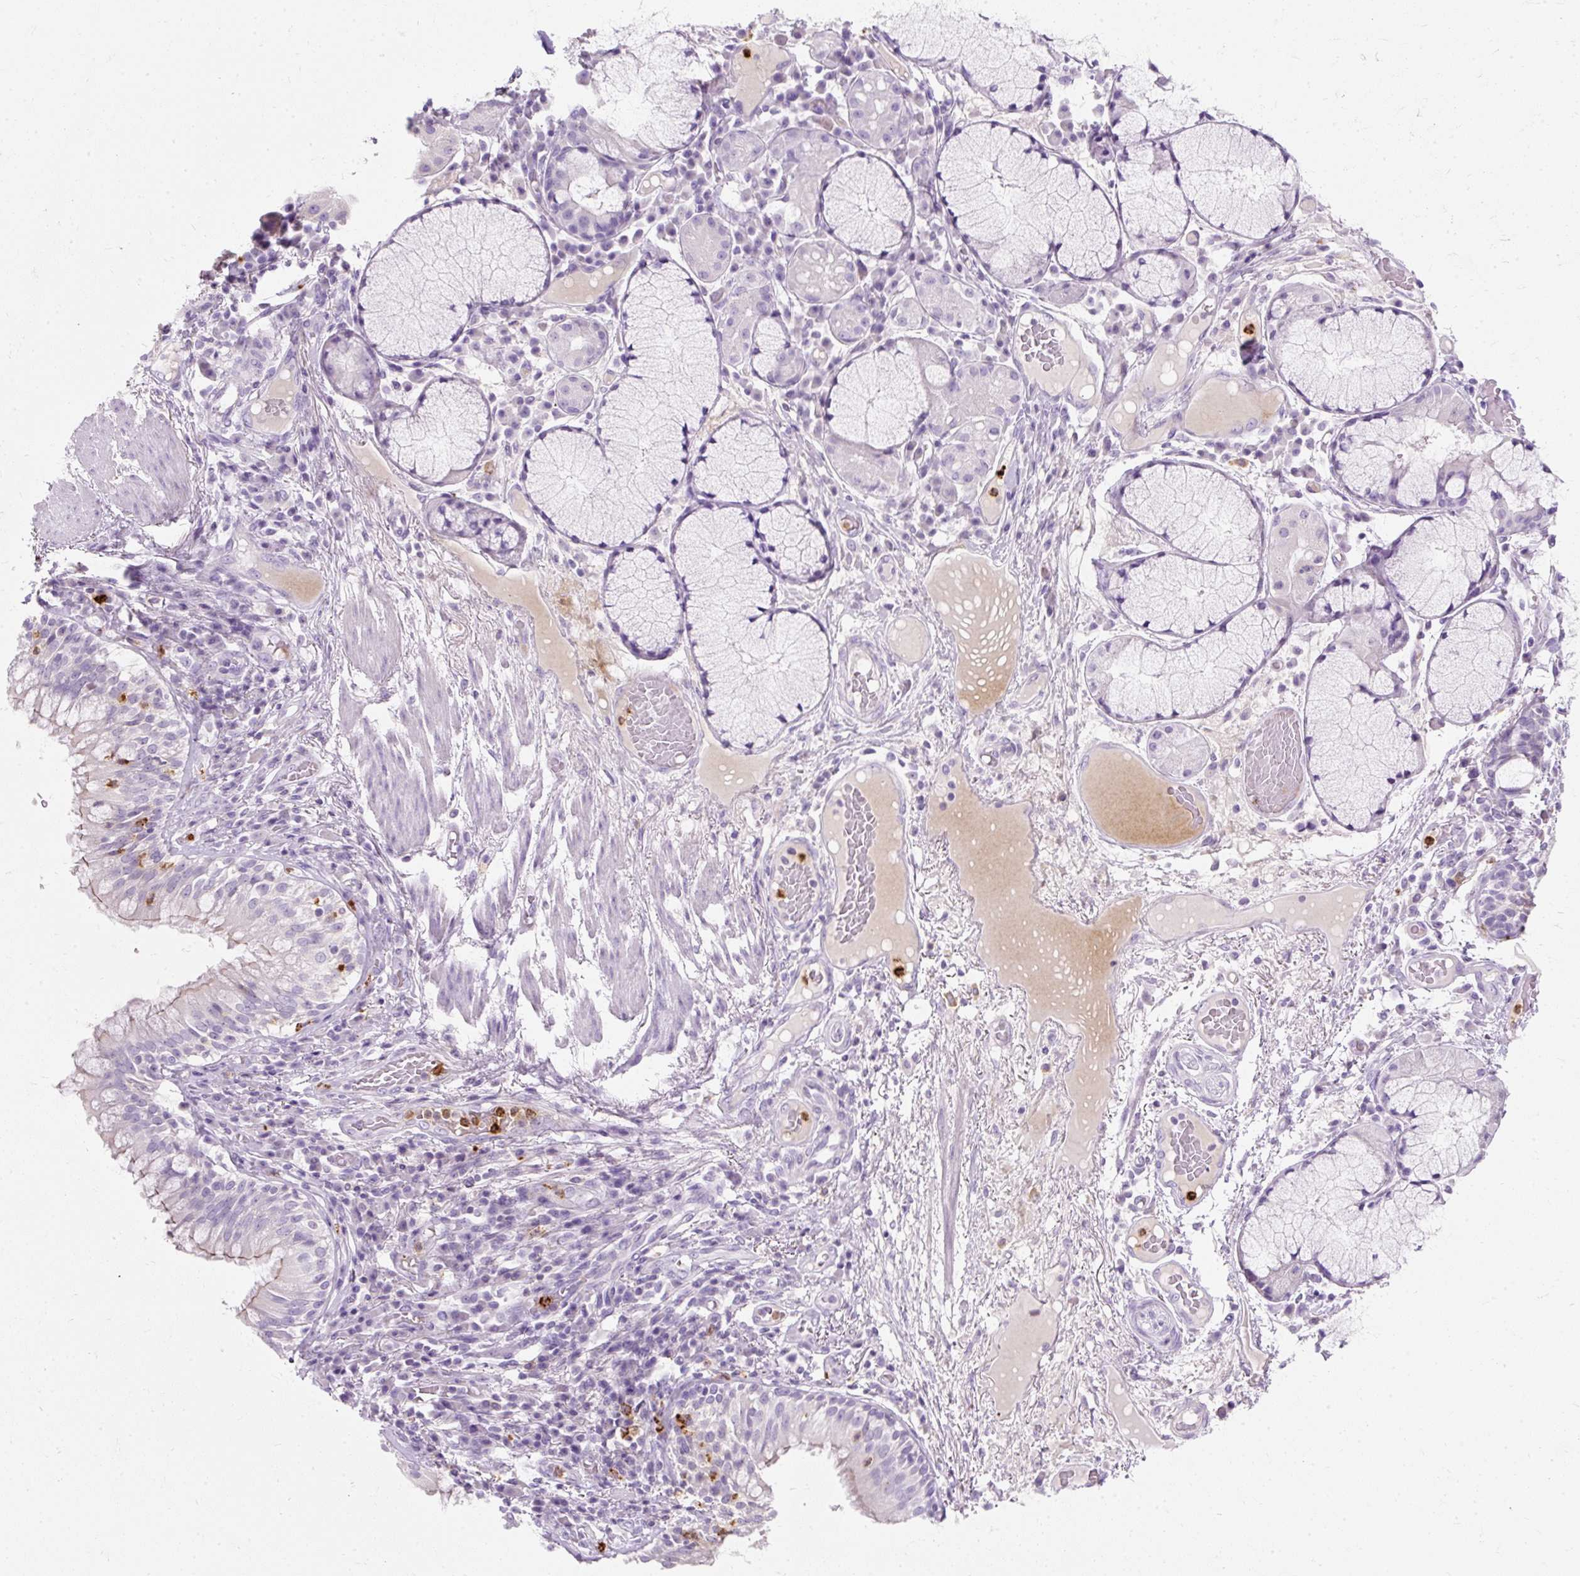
{"staining": {"intensity": "negative", "quantity": "none", "location": "none"}, "tissue": "adipose tissue", "cell_type": "Adipocytes", "image_type": "normal", "snomed": [{"axis": "morphology", "description": "Normal tissue, NOS"}, {"axis": "topography", "description": "Cartilage tissue"}, {"axis": "topography", "description": "Bronchus"}], "caption": "A micrograph of human adipose tissue is negative for staining in adipocytes. The staining was performed using DAB (3,3'-diaminobenzidine) to visualize the protein expression in brown, while the nuclei were stained in blue with hematoxylin (Magnification: 20x).", "gene": "DEFA1B", "patient": {"sex": "male", "age": 56}}